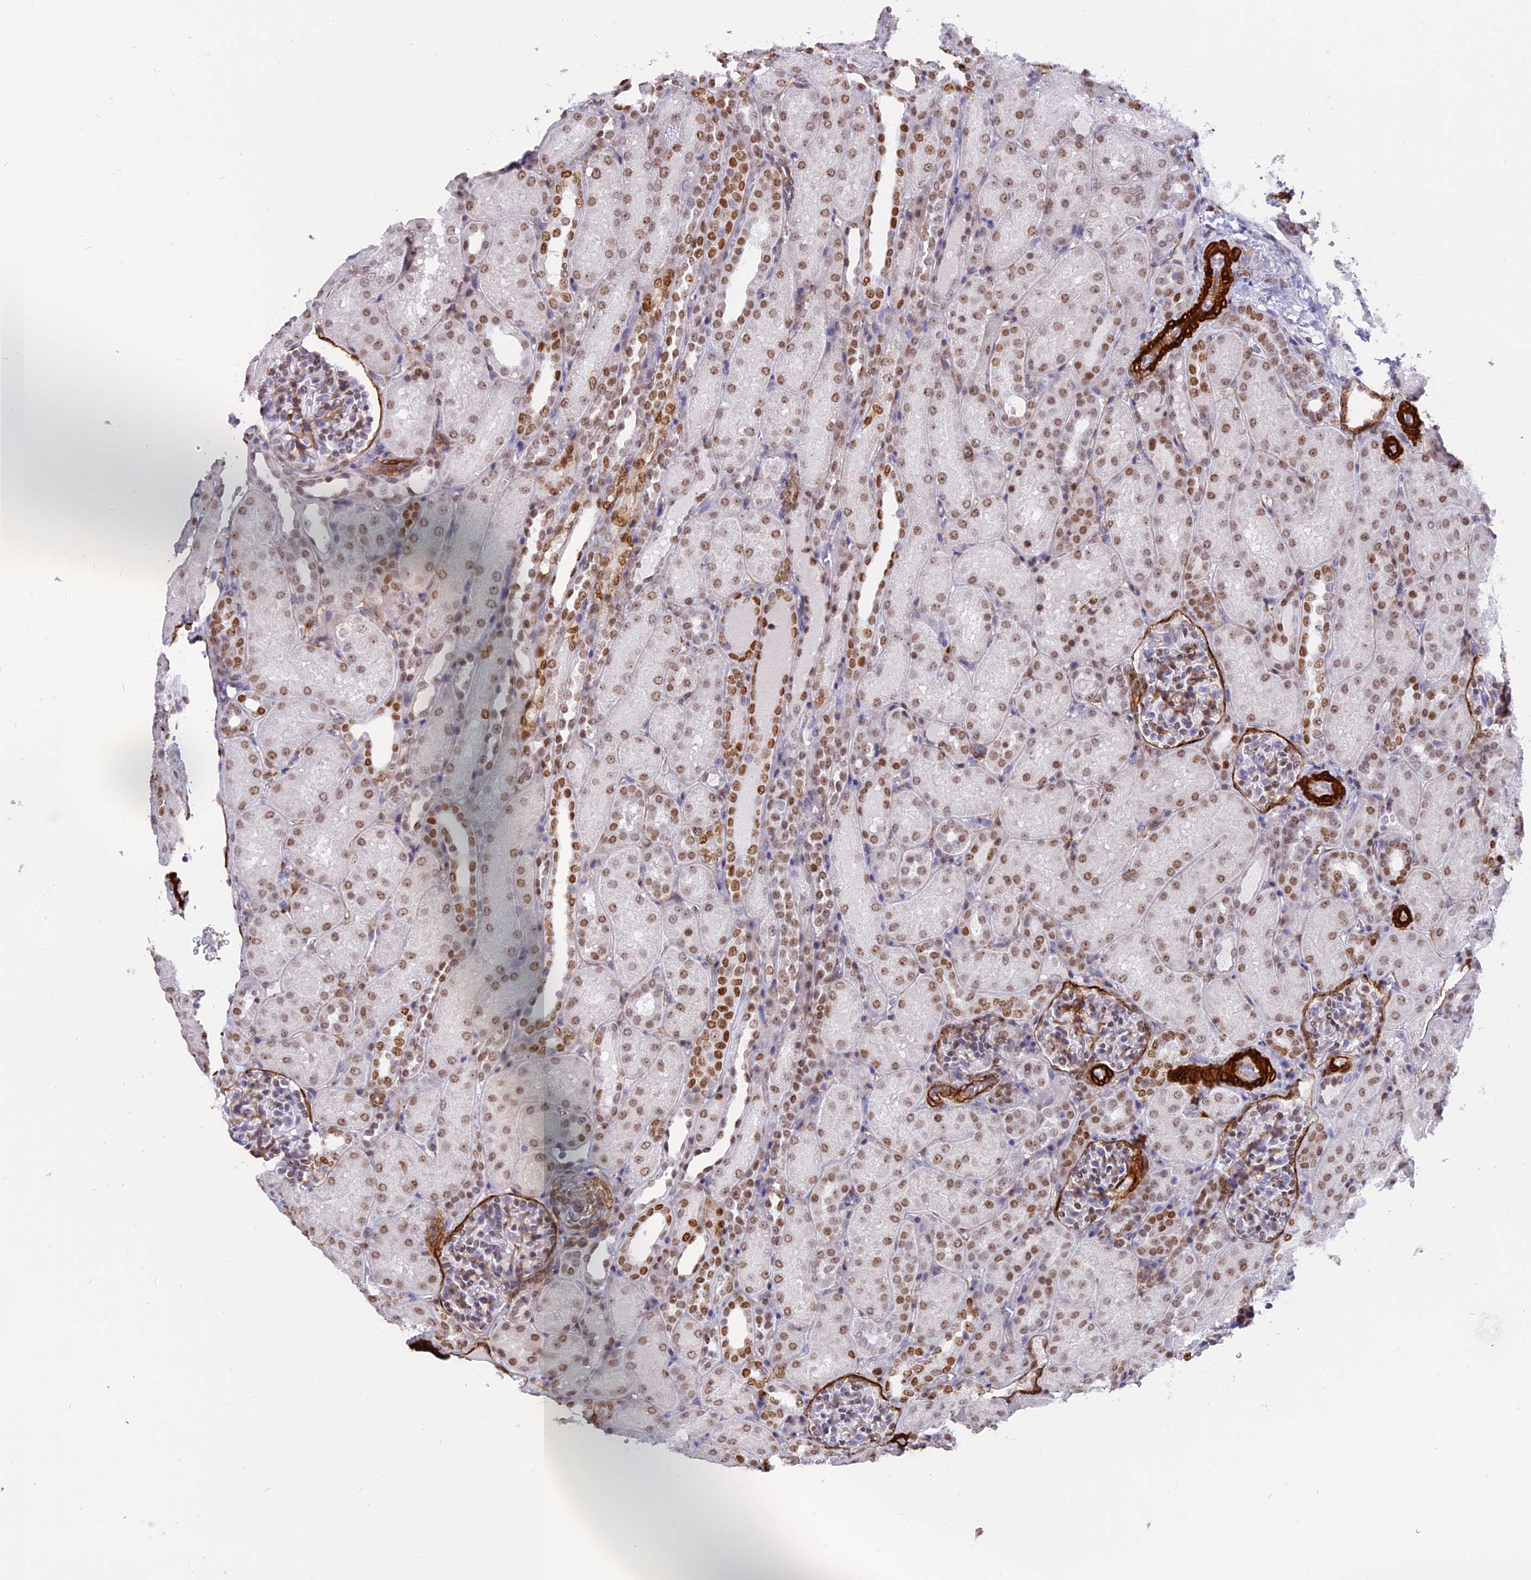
{"staining": {"intensity": "moderate", "quantity": "<25%", "location": "cytoplasmic/membranous"}, "tissue": "kidney", "cell_type": "Cells in glomeruli", "image_type": "normal", "snomed": [{"axis": "morphology", "description": "Normal tissue, NOS"}, {"axis": "topography", "description": "Kidney"}], "caption": "Immunohistochemistry of unremarkable human kidney reveals low levels of moderate cytoplasmic/membranous positivity in approximately <25% of cells in glomeruli.", "gene": "CENPV", "patient": {"sex": "male", "age": 1}}